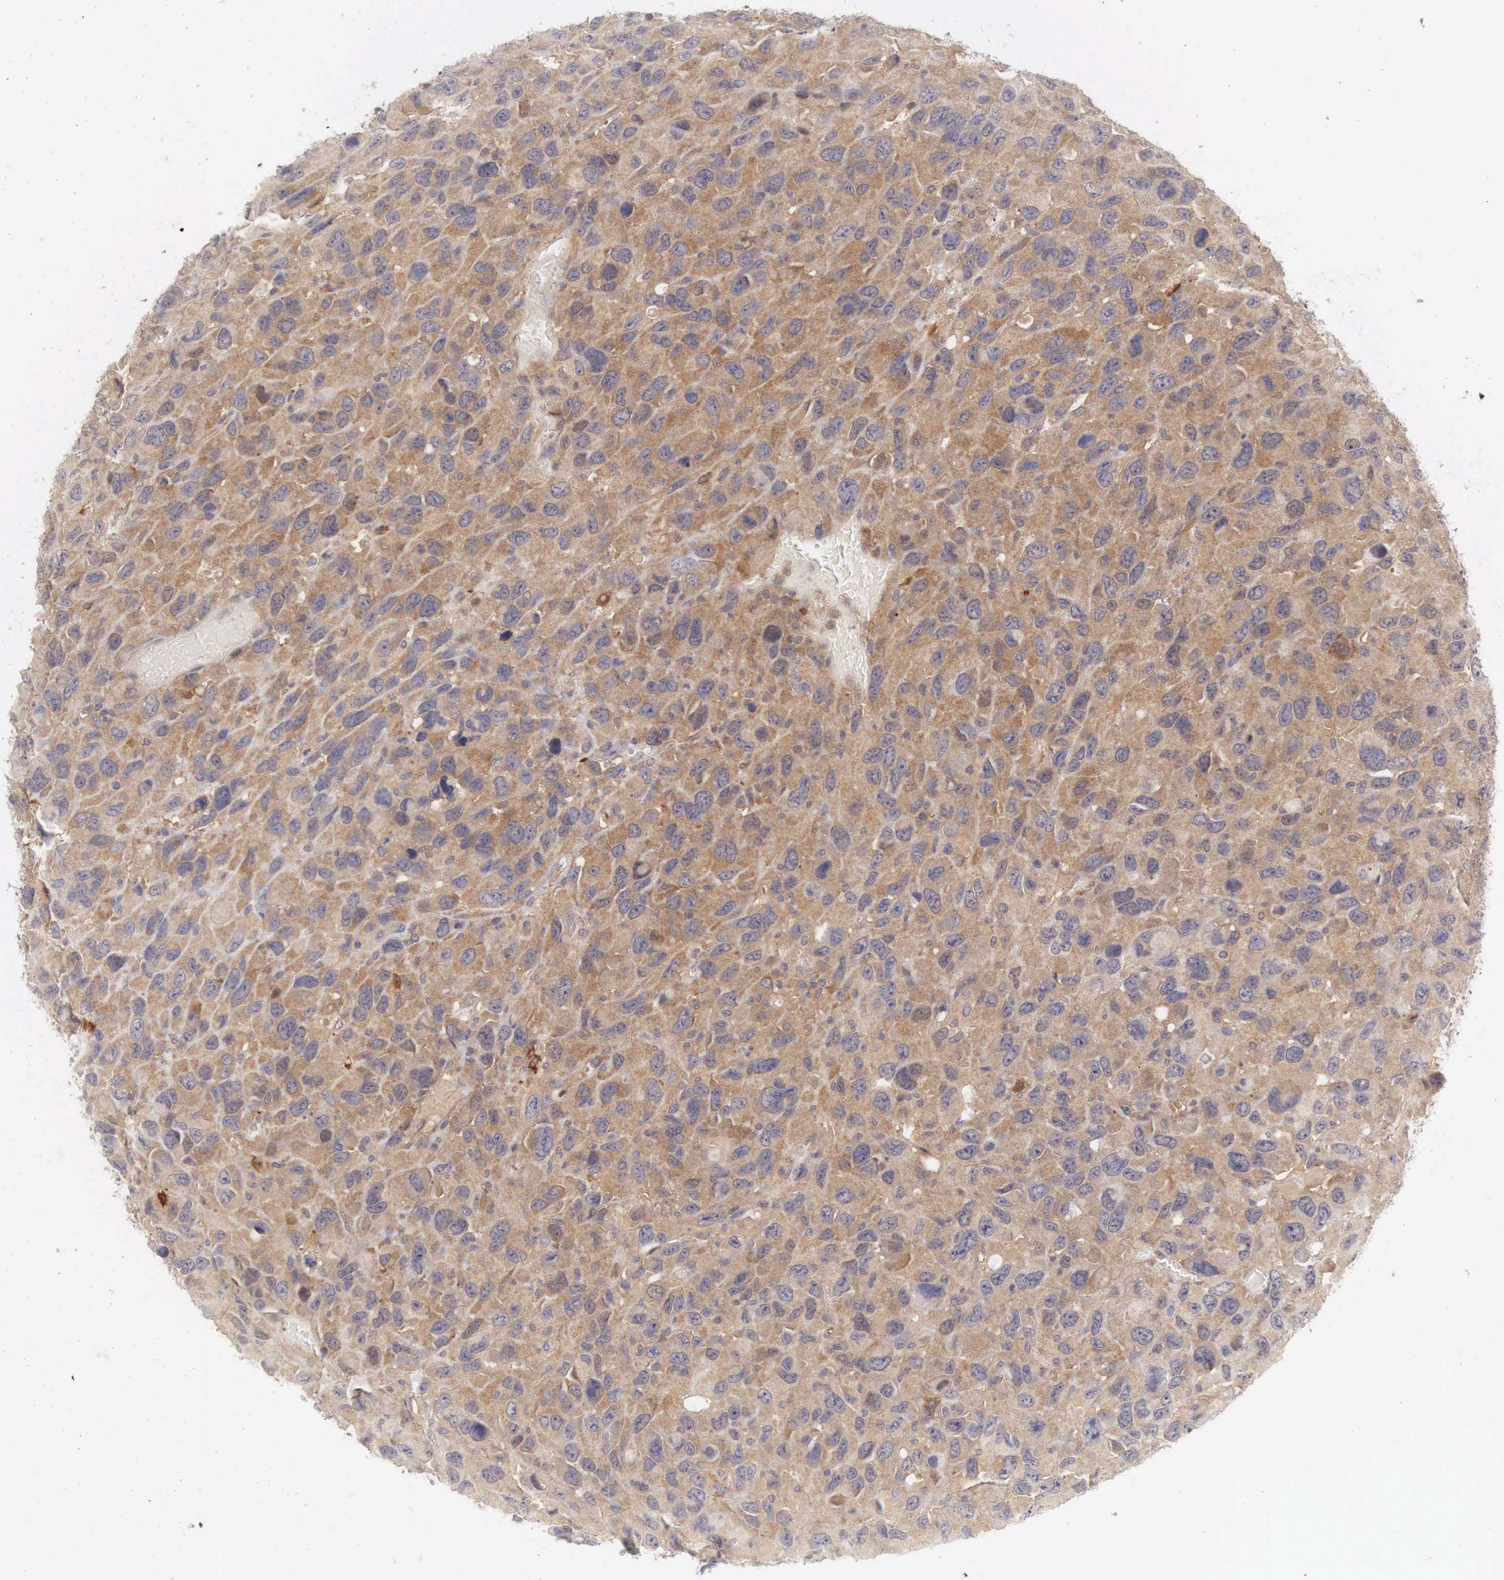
{"staining": {"intensity": "moderate", "quantity": ">75%", "location": "cytoplasmic/membranous"}, "tissue": "renal cancer", "cell_type": "Tumor cells", "image_type": "cancer", "snomed": [{"axis": "morphology", "description": "Adenocarcinoma, NOS"}, {"axis": "topography", "description": "Kidney"}], "caption": "Tumor cells show moderate cytoplasmic/membranous expression in approximately >75% of cells in adenocarcinoma (renal). (Stains: DAB (3,3'-diaminobenzidine) in brown, nuclei in blue, Microscopy: brightfield microscopy at high magnification).", "gene": "CD1A", "patient": {"sex": "male", "age": 79}}